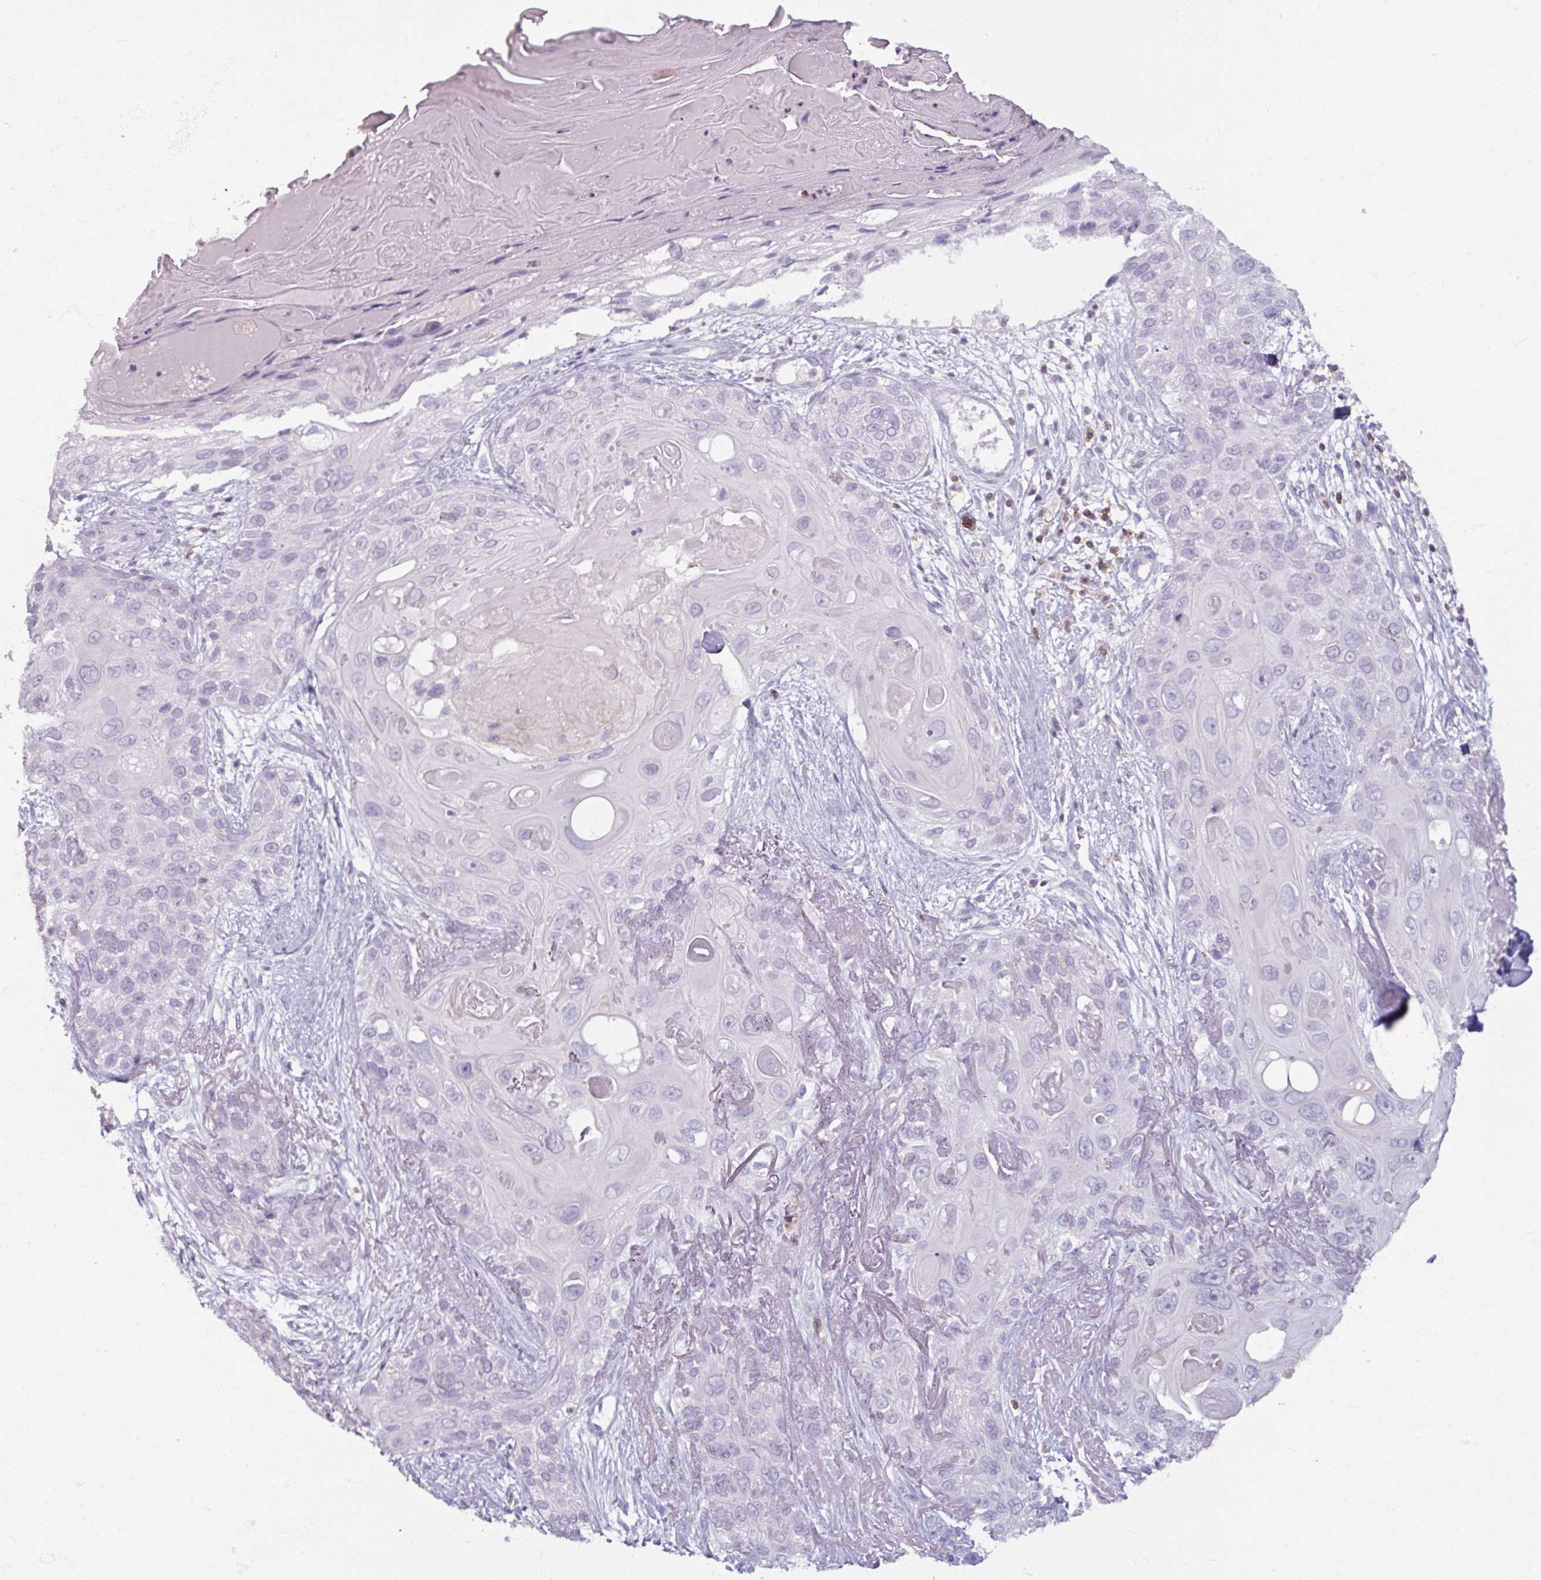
{"staining": {"intensity": "negative", "quantity": "none", "location": "none"}, "tissue": "skin cancer", "cell_type": "Tumor cells", "image_type": "cancer", "snomed": [{"axis": "morphology", "description": "Normal tissue, NOS"}, {"axis": "morphology", "description": "Squamous cell carcinoma, NOS"}, {"axis": "topography", "description": "Skin"}], "caption": "High power microscopy histopathology image of an IHC micrograph of squamous cell carcinoma (skin), revealing no significant positivity in tumor cells. (Stains: DAB immunohistochemistry with hematoxylin counter stain, Microscopy: brightfield microscopy at high magnification).", "gene": "PTPRC", "patient": {"sex": "male", "age": 72}}